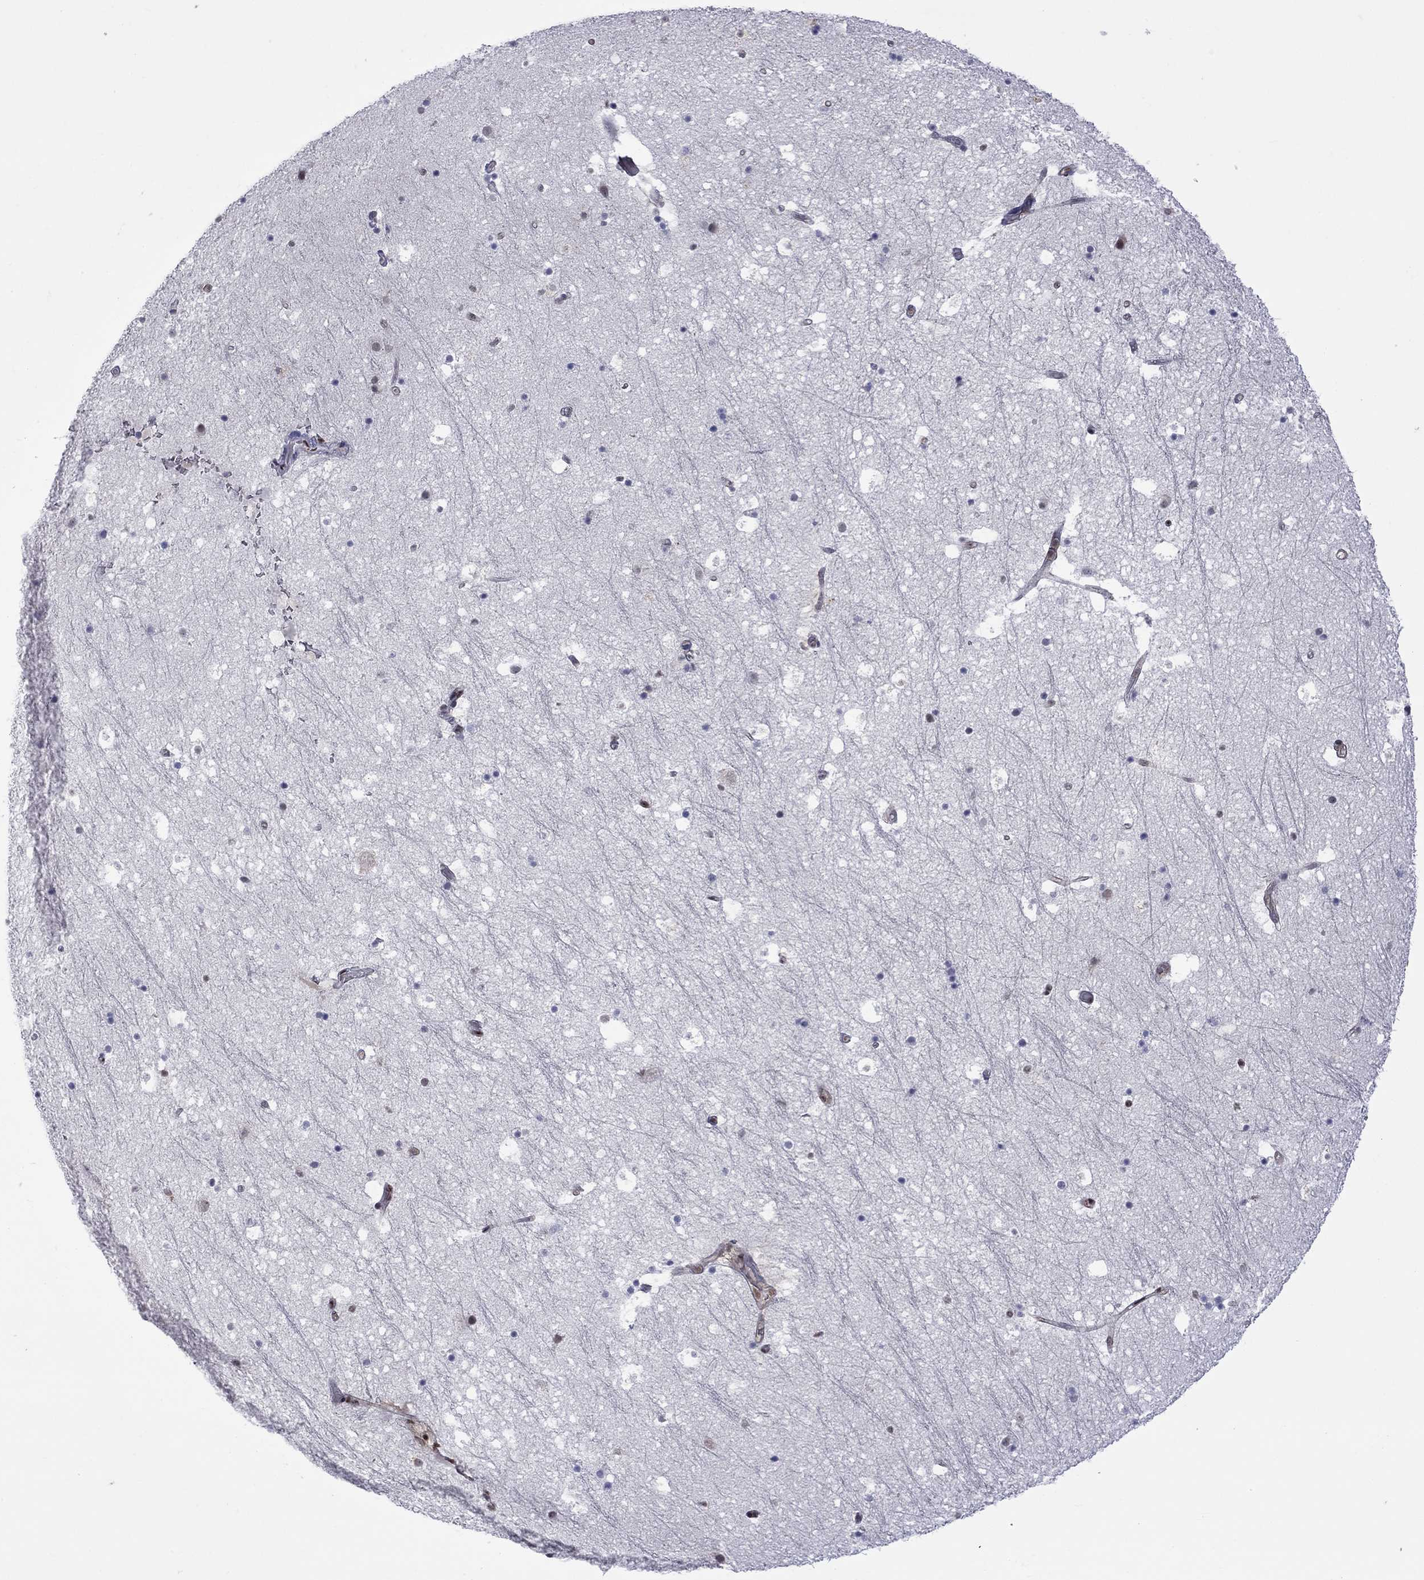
{"staining": {"intensity": "negative", "quantity": "none", "location": "none"}, "tissue": "hippocampus", "cell_type": "Glial cells", "image_type": "normal", "snomed": [{"axis": "morphology", "description": "Normal tissue, NOS"}, {"axis": "topography", "description": "Hippocampus"}], "caption": "Glial cells are negative for protein expression in normal human hippocampus.", "gene": "RFWD3", "patient": {"sex": "male", "age": 51}}